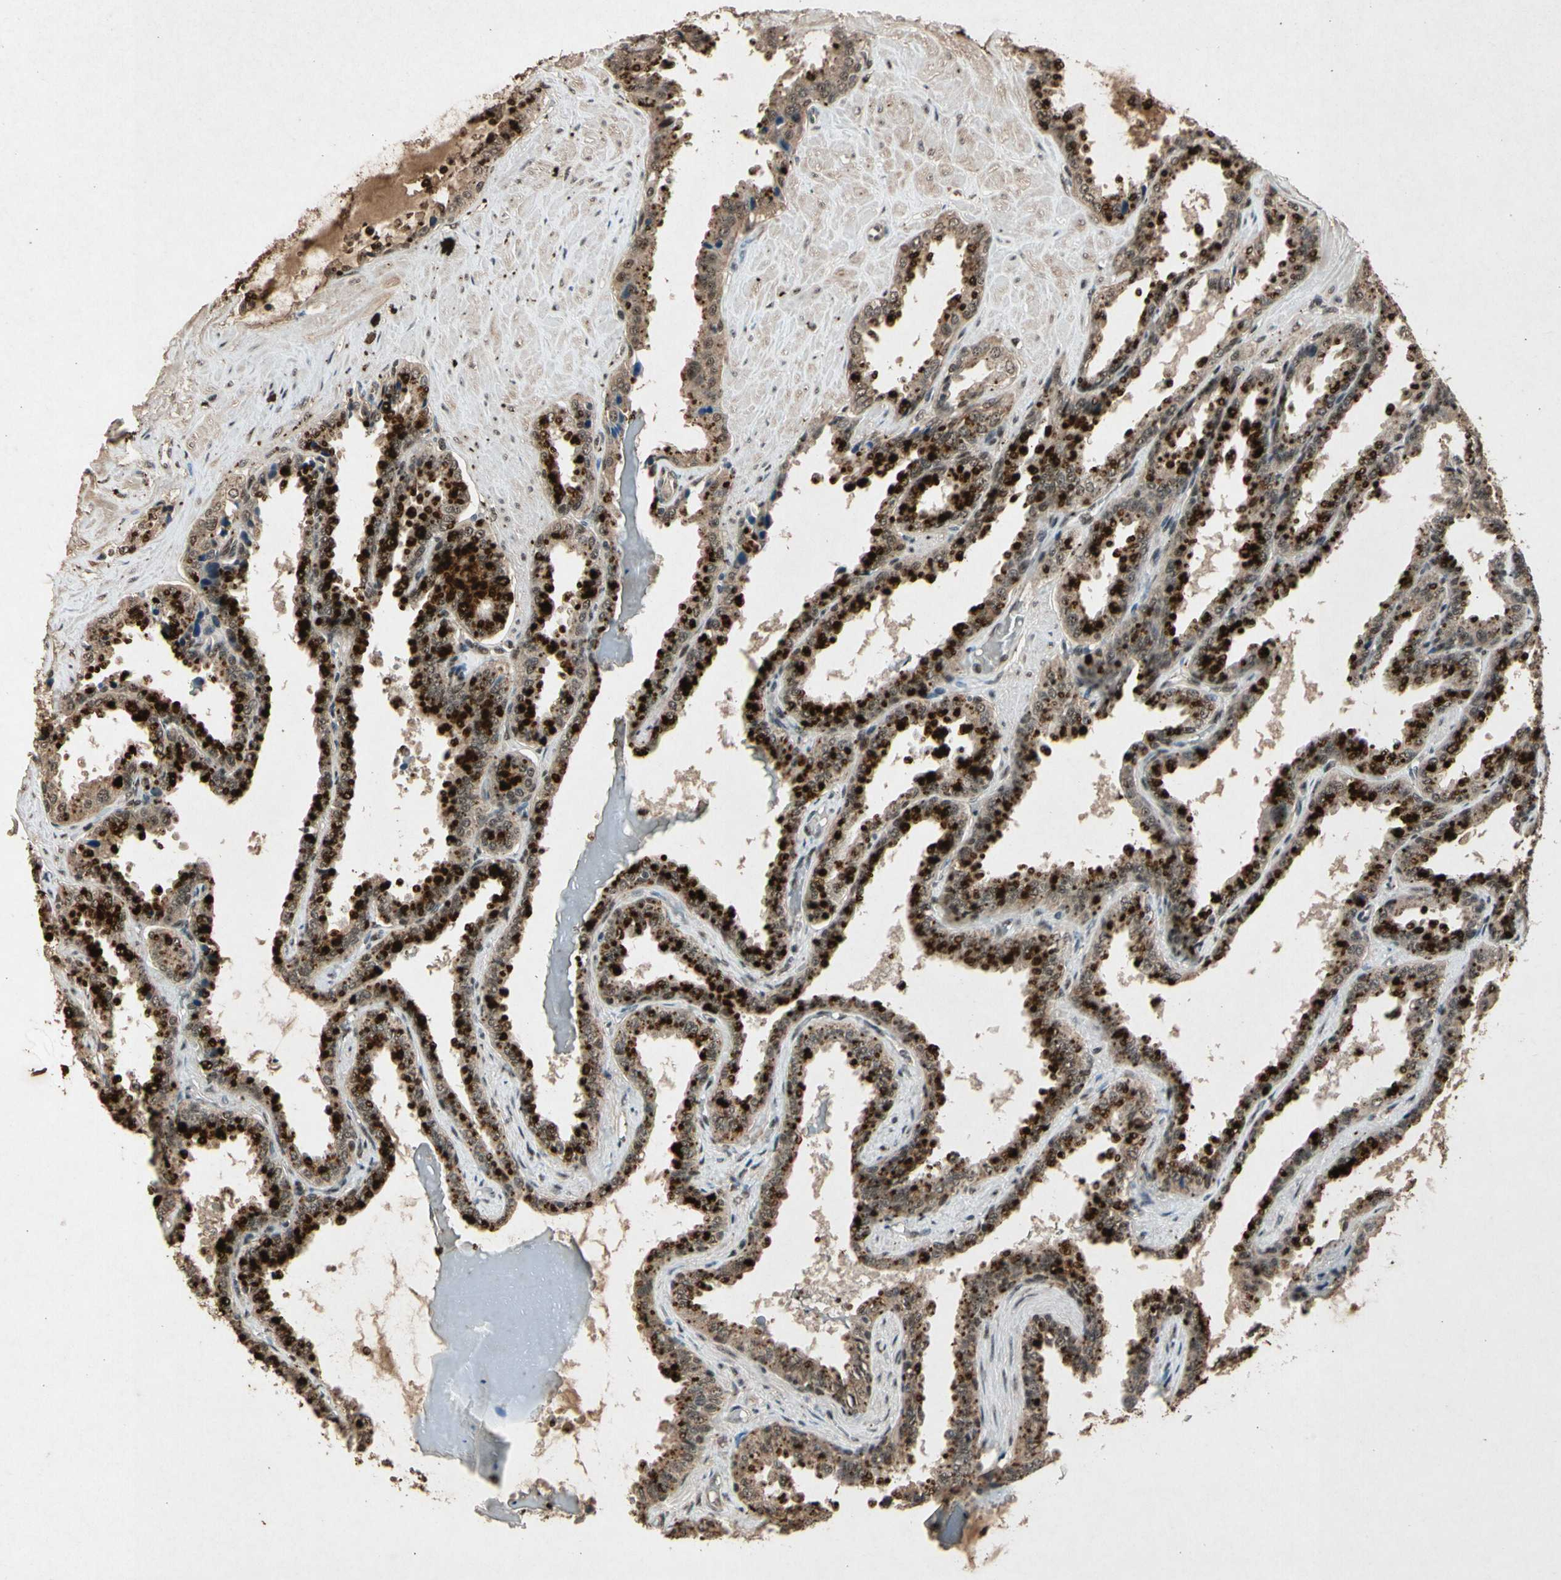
{"staining": {"intensity": "strong", "quantity": ">75%", "location": "cytoplasmic/membranous,nuclear"}, "tissue": "seminal vesicle", "cell_type": "Glandular cells", "image_type": "normal", "snomed": [{"axis": "morphology", "description": "Normal tissue, NOS"}, {"axis": "topography", "description": "Seminal veicle"}], "caption": "A histopathology image of seminal vesicle stained for a protein reveals strong cytoplasmic/membranous,nuclear brown staining in glandular cells.", "gene": "PML", "patient": {"sex": "male", "age": 46}}